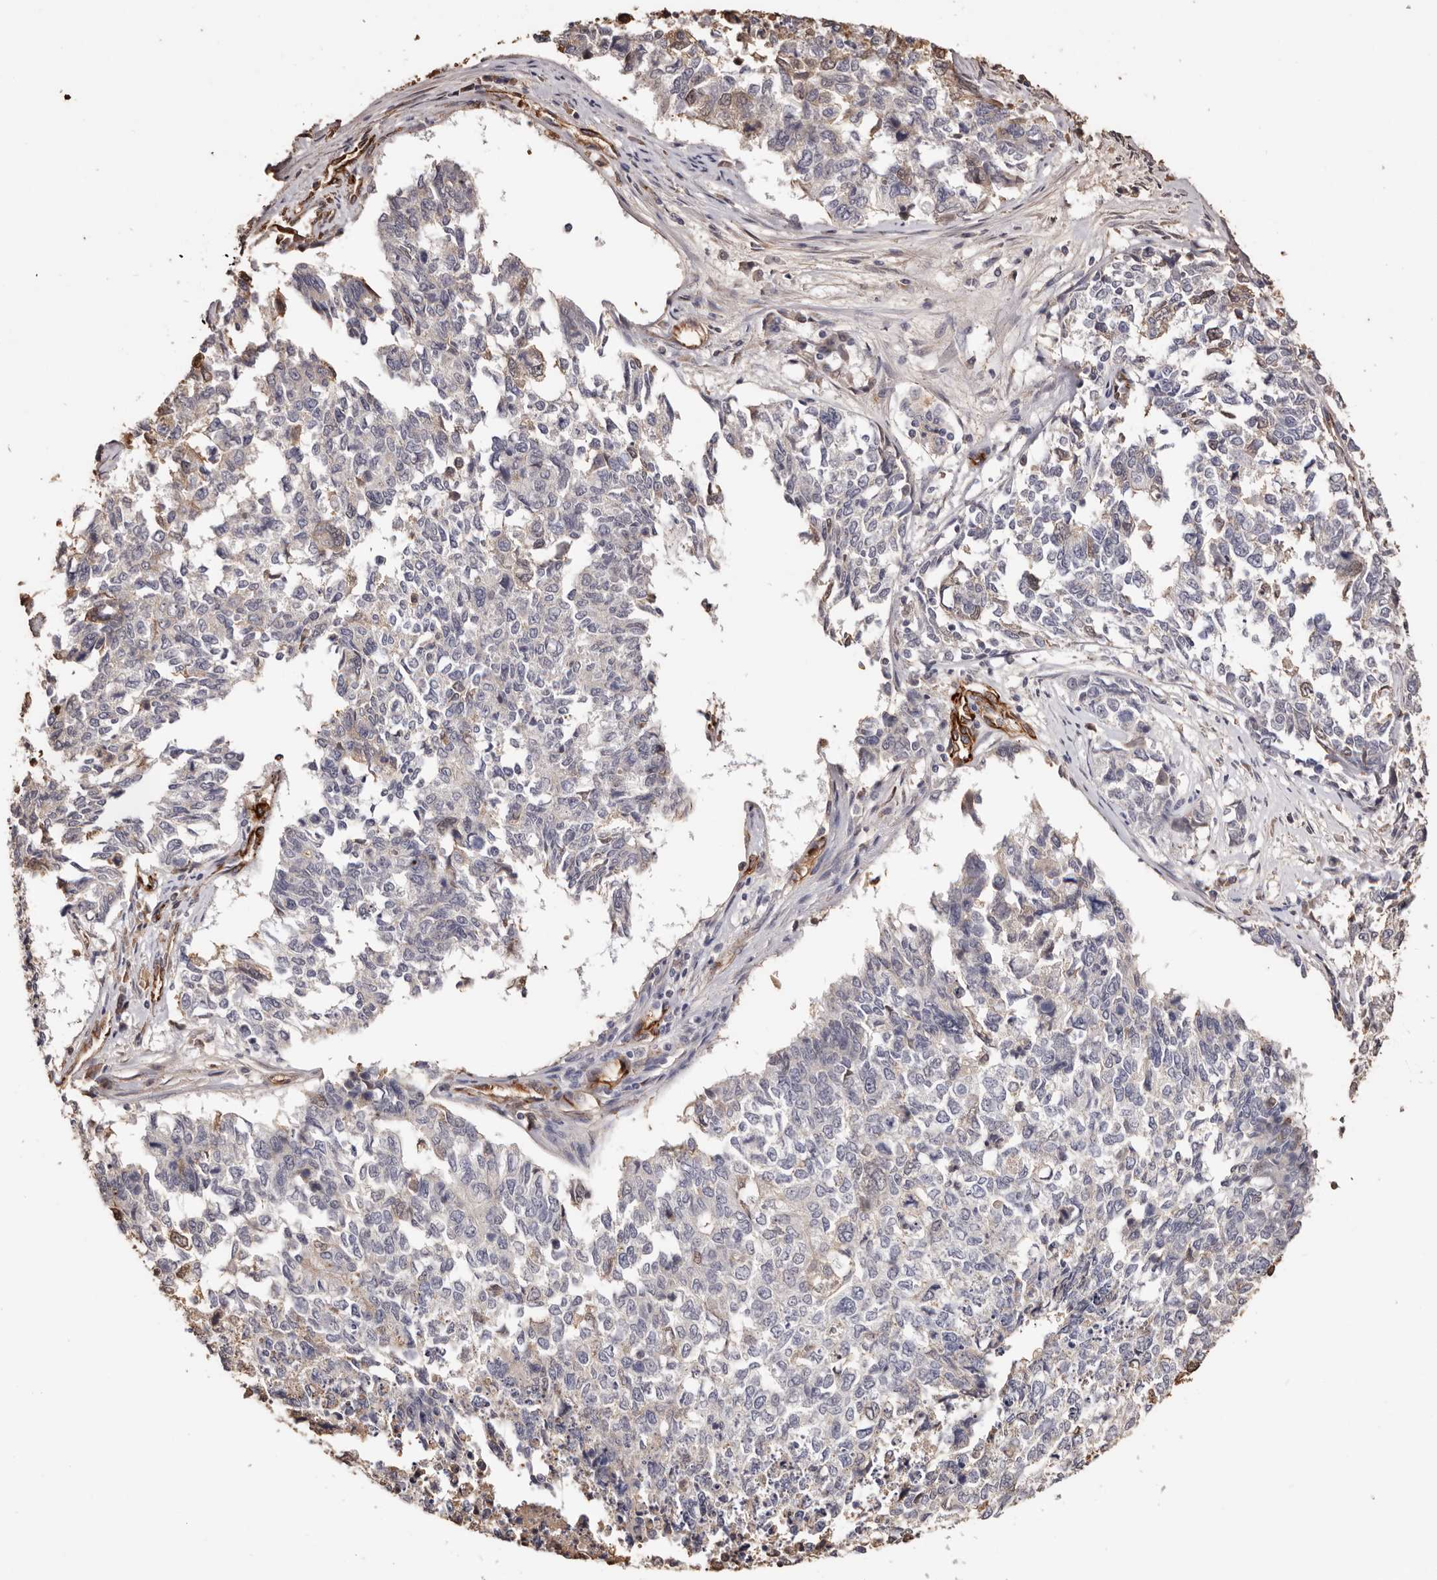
{"staining": {"intensity": "weak", "quantity": "<25%", "location": "cytoplasmic/membranous"}, "tissue": "cervical cancer", "cell_type": "Tumor cells", "image_type": "cancer", "snomed": [{"axis": "morphology", "description": "Squamous cell carcinoma, NOS"}, {"axis": "topography", "description": "Cervix"}], "caption": "Immunohistochemistry (IHC) micrograph of human cervical cancer (squamous cell carcinoma) stained for a protein (brown), which exhibits no positivity in tumor cells. The staining was performed using DAB to visualize the protein expression in brown, while the nuclei were stained in blue with hematoxylin (Magnification: 20x).", "gene": "ZNF557", "patient": {"sex": "female", "age": 63}}